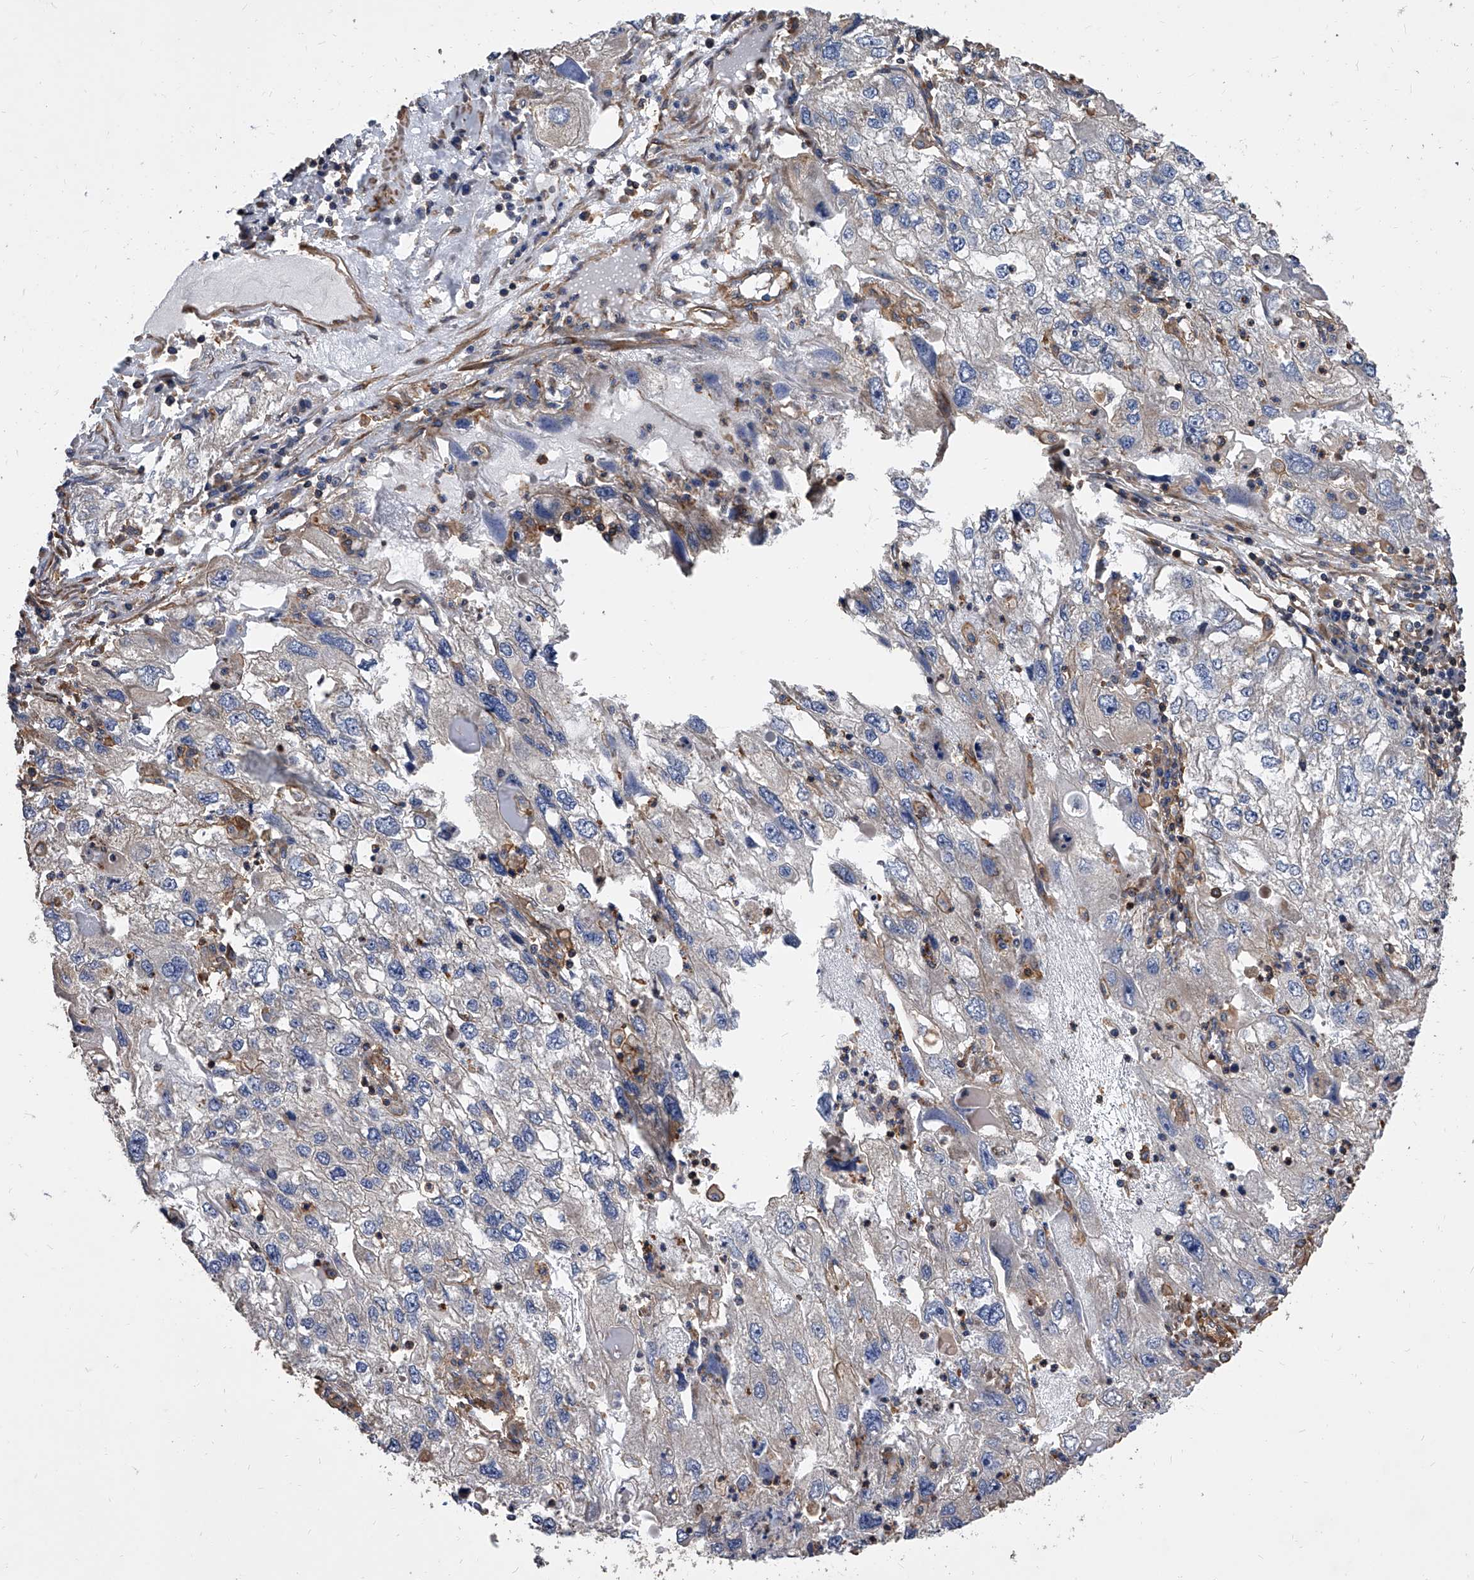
{"staining": {"intensity": "negative", "quantity": "none", "location": "none"}, "tissue": "endometrial cancer", "cell_type": "Tumor cells", "image_type": "cancer", "snomed": [{"axis": "morphology", "description": "Adenocarcinoma, NOS"}, {"axis": "topography", "description": "Endometrium"}], "caption": "Immunohistochemical staining of human adenocarcinoma (endometrial) displays no significant expression in tumor cells. The staining was performed using DAB (3,3'-diaminobenzidine) to visualize the protein expression in brown, while the nuclei were stained in blue with hematoxylin (Magnification: 20x).", "gene": "PISD", "patient": {"sex": "female", "age": 49}}